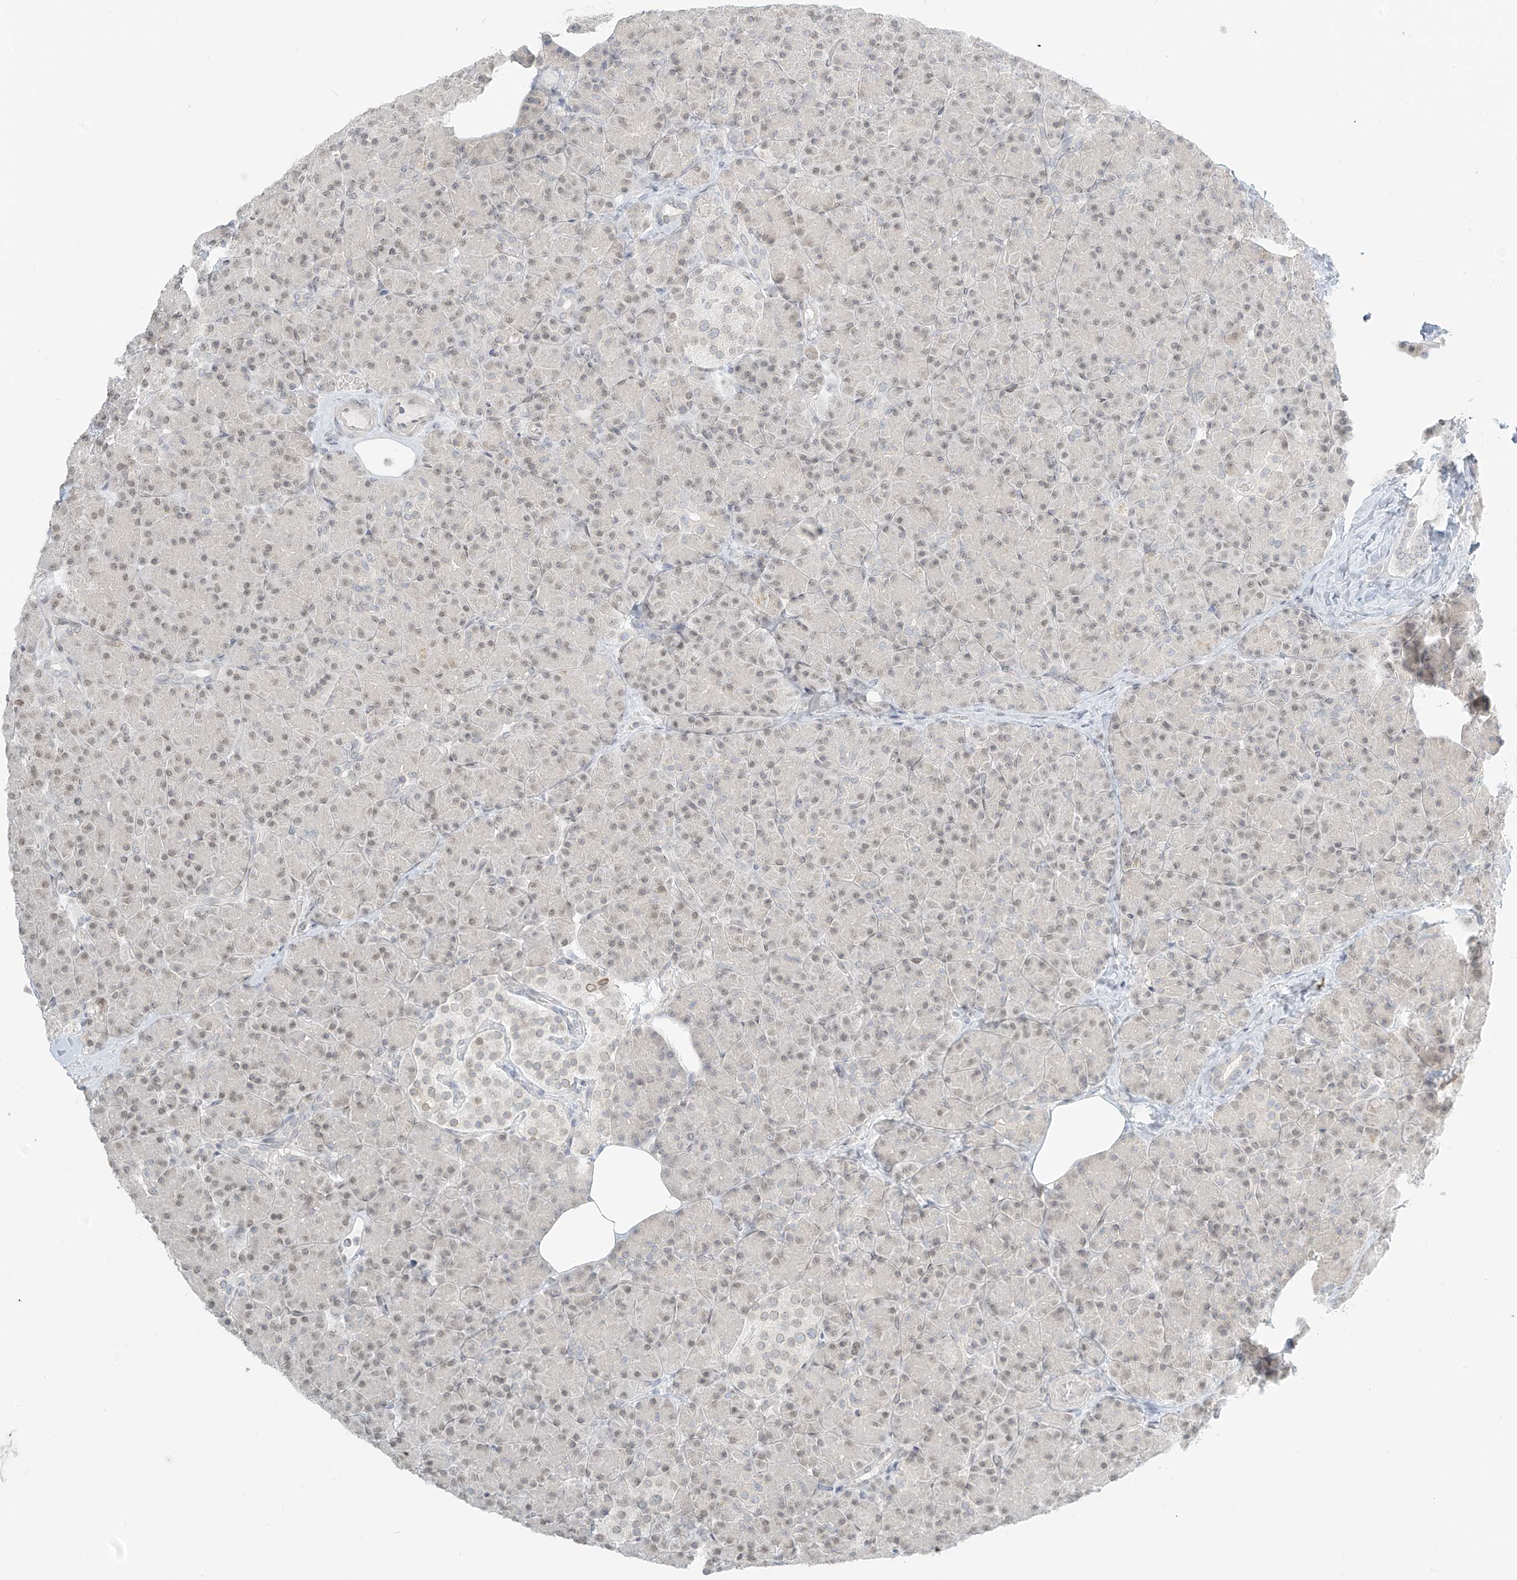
{"staining": {"intensity": "negative", "quantity": "none", "location": "none"}, "tissue": "pancreas", "cell_type": "Exocrine glandular cells", "image_type": "normal", "snomed": [{"axis": "morphology", "description": "Normal tissue, NOS"}, {"axis": "topography", "description": "Pancreas"}], "caption": "This is an immunohistochemistry (IHC) histopathology image of unremarkable pancreas. There is no staining in exocrine glandular cells.", "gene": "OSBPL7", "patient": {"sex": "female", "age": 43}}